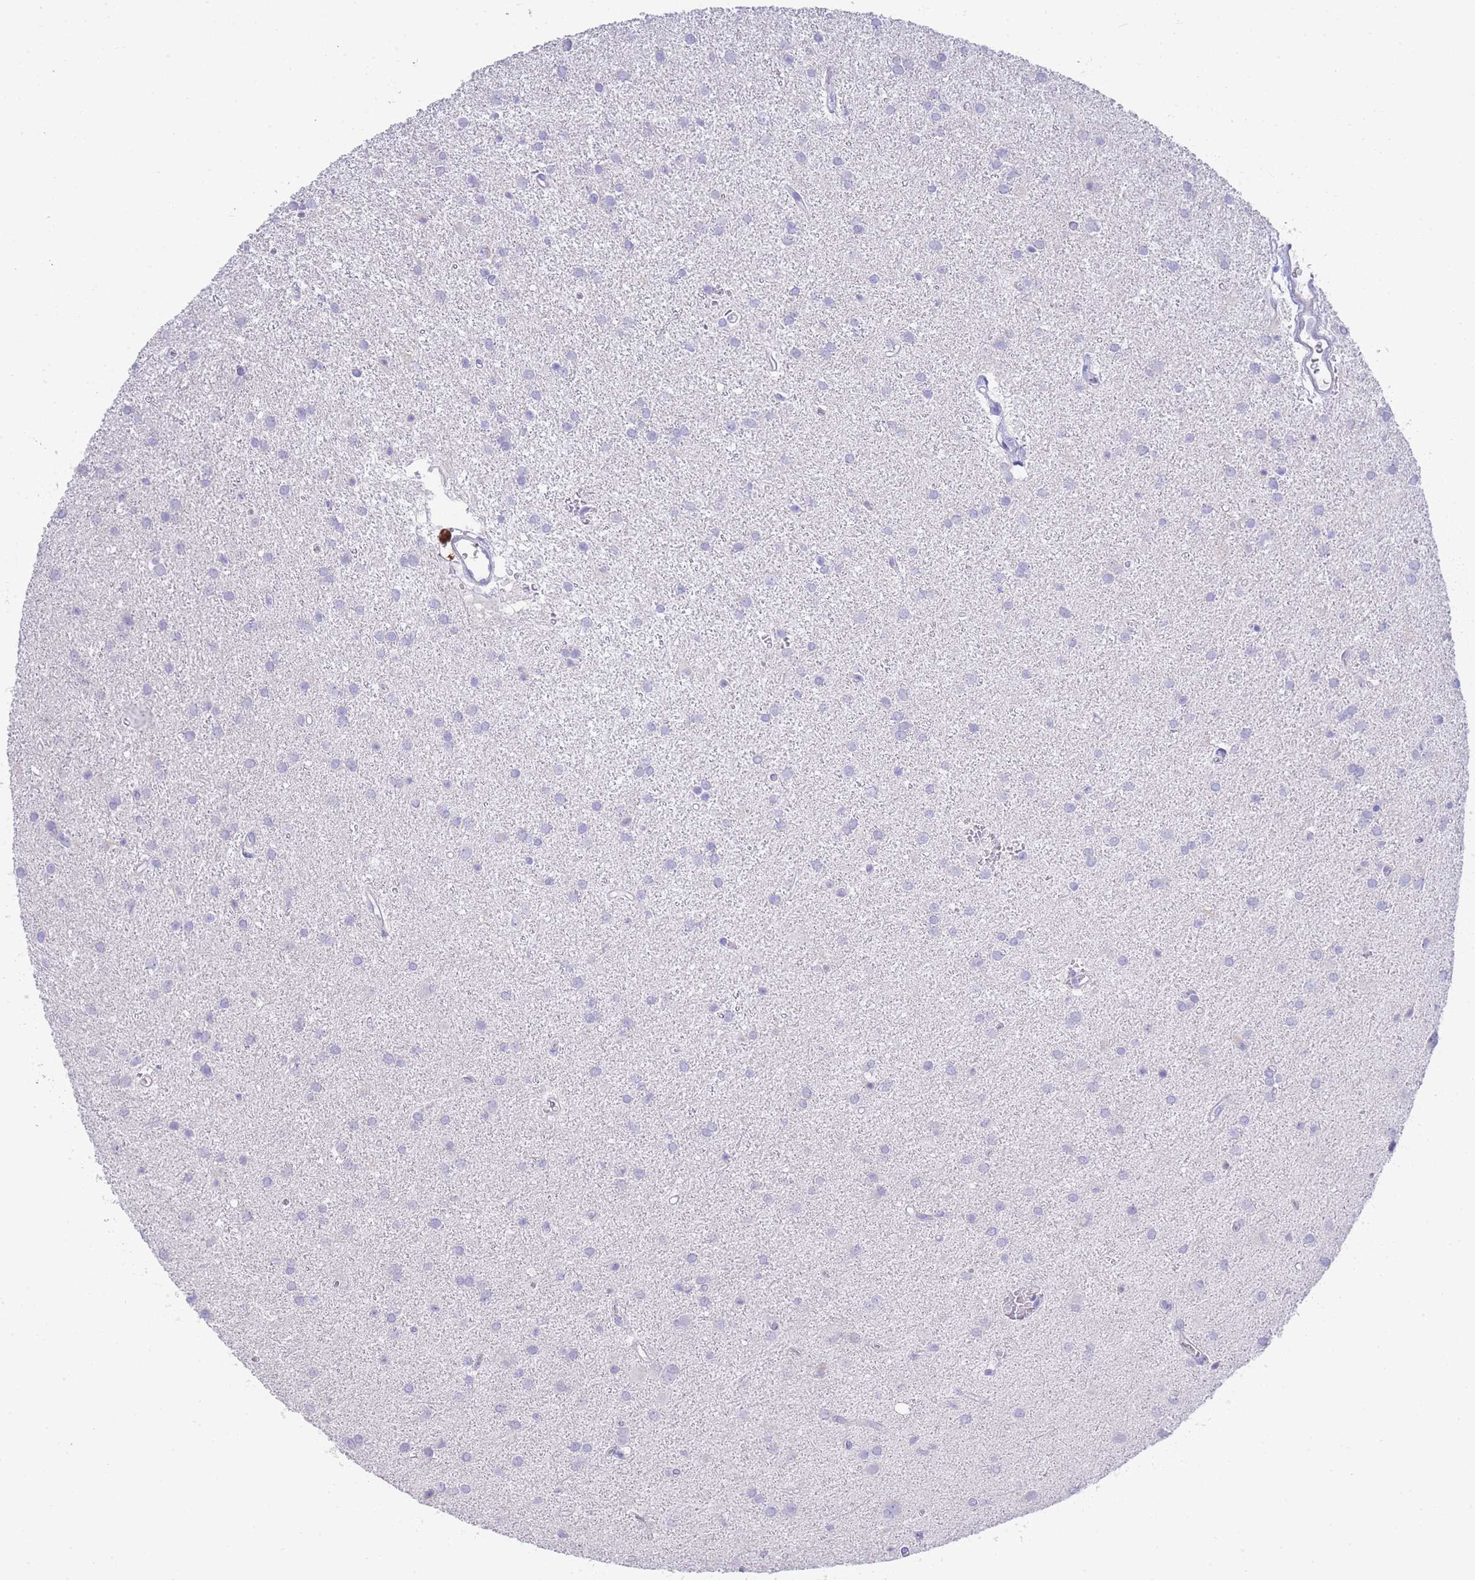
{"staining": {"intensity": "negative", "quantity": "none", "location": "none"}, "tissue": "glioma", "cell_type": "Tumor cells", "image_type": "cancer", "snomed": [{"axis": "morphology", "description": "Glioma, malignant, High grade"}, {"axis": "topography", "description": "Brain"}], "caption": "Immunohistochemical staining of high-grade glioma (malignant) demonstrates no significant staining in tumor cells. (IHC, brightfield microscopy, high magnification).", "gene": "LRRC37A", "patient": {"sex": "female", "age": 50}}